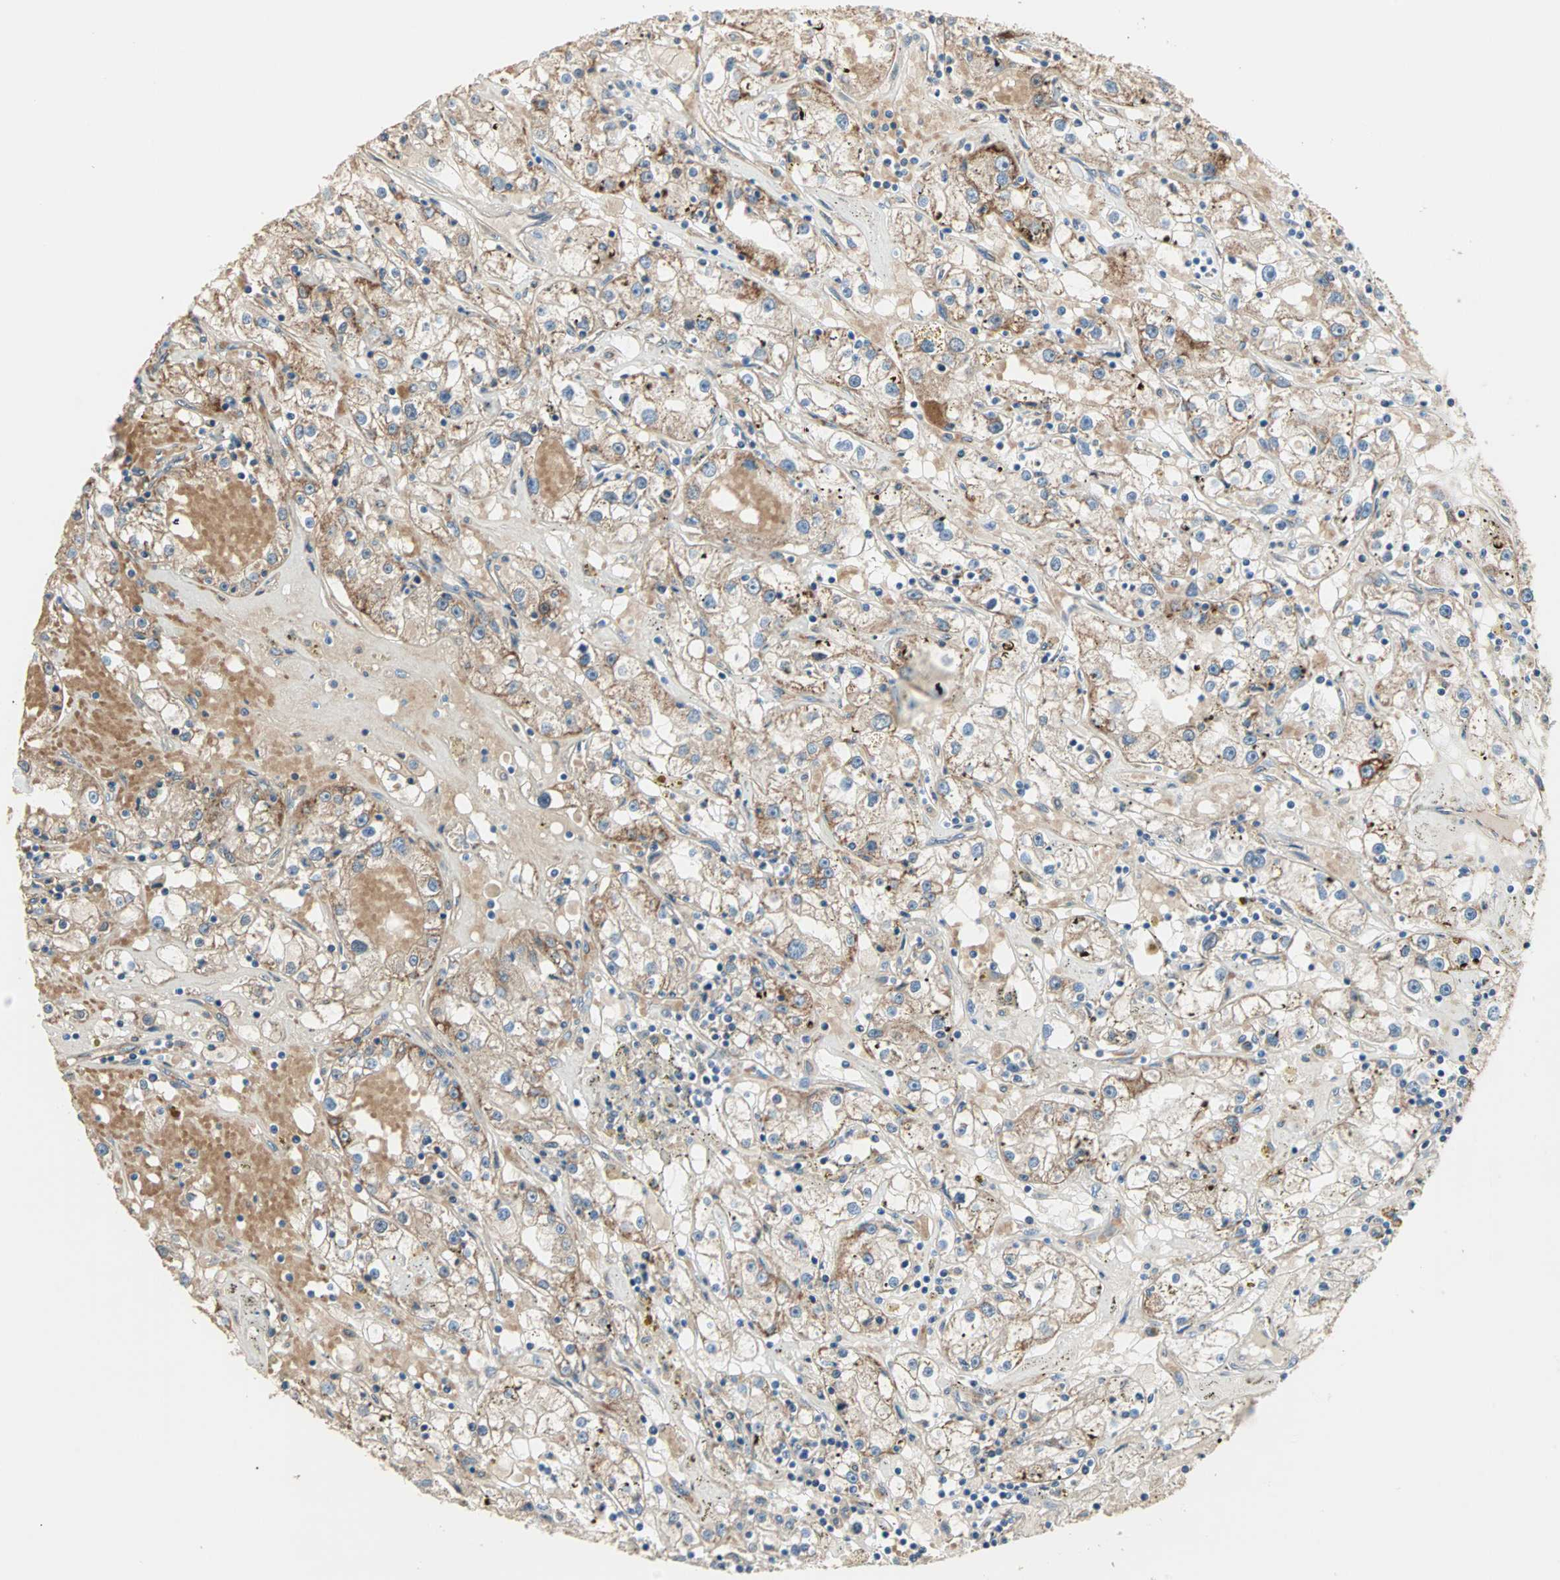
{"staining": {"intensity": "moderate", "quantity": ">75%", "location": "cytoplasmic/membranous"}, "tissue": "renal cancer", "cell_type": "Tumor cells", "image_type": "cancer", "snomed": [{"axis": "morphology", "description": "Adenocarcinoma, NOS"}, {"axis": "topography", "description": "Kidney"}], "caption": "Renal cancer stained with DAB immunohistochemistry (IHC) displays medium levels of moderate cytoplasmic/membranous positivity in approximately >75% of tumor cells.", "gene": "TST", "patient": {"sex": "male", "age": 56}}